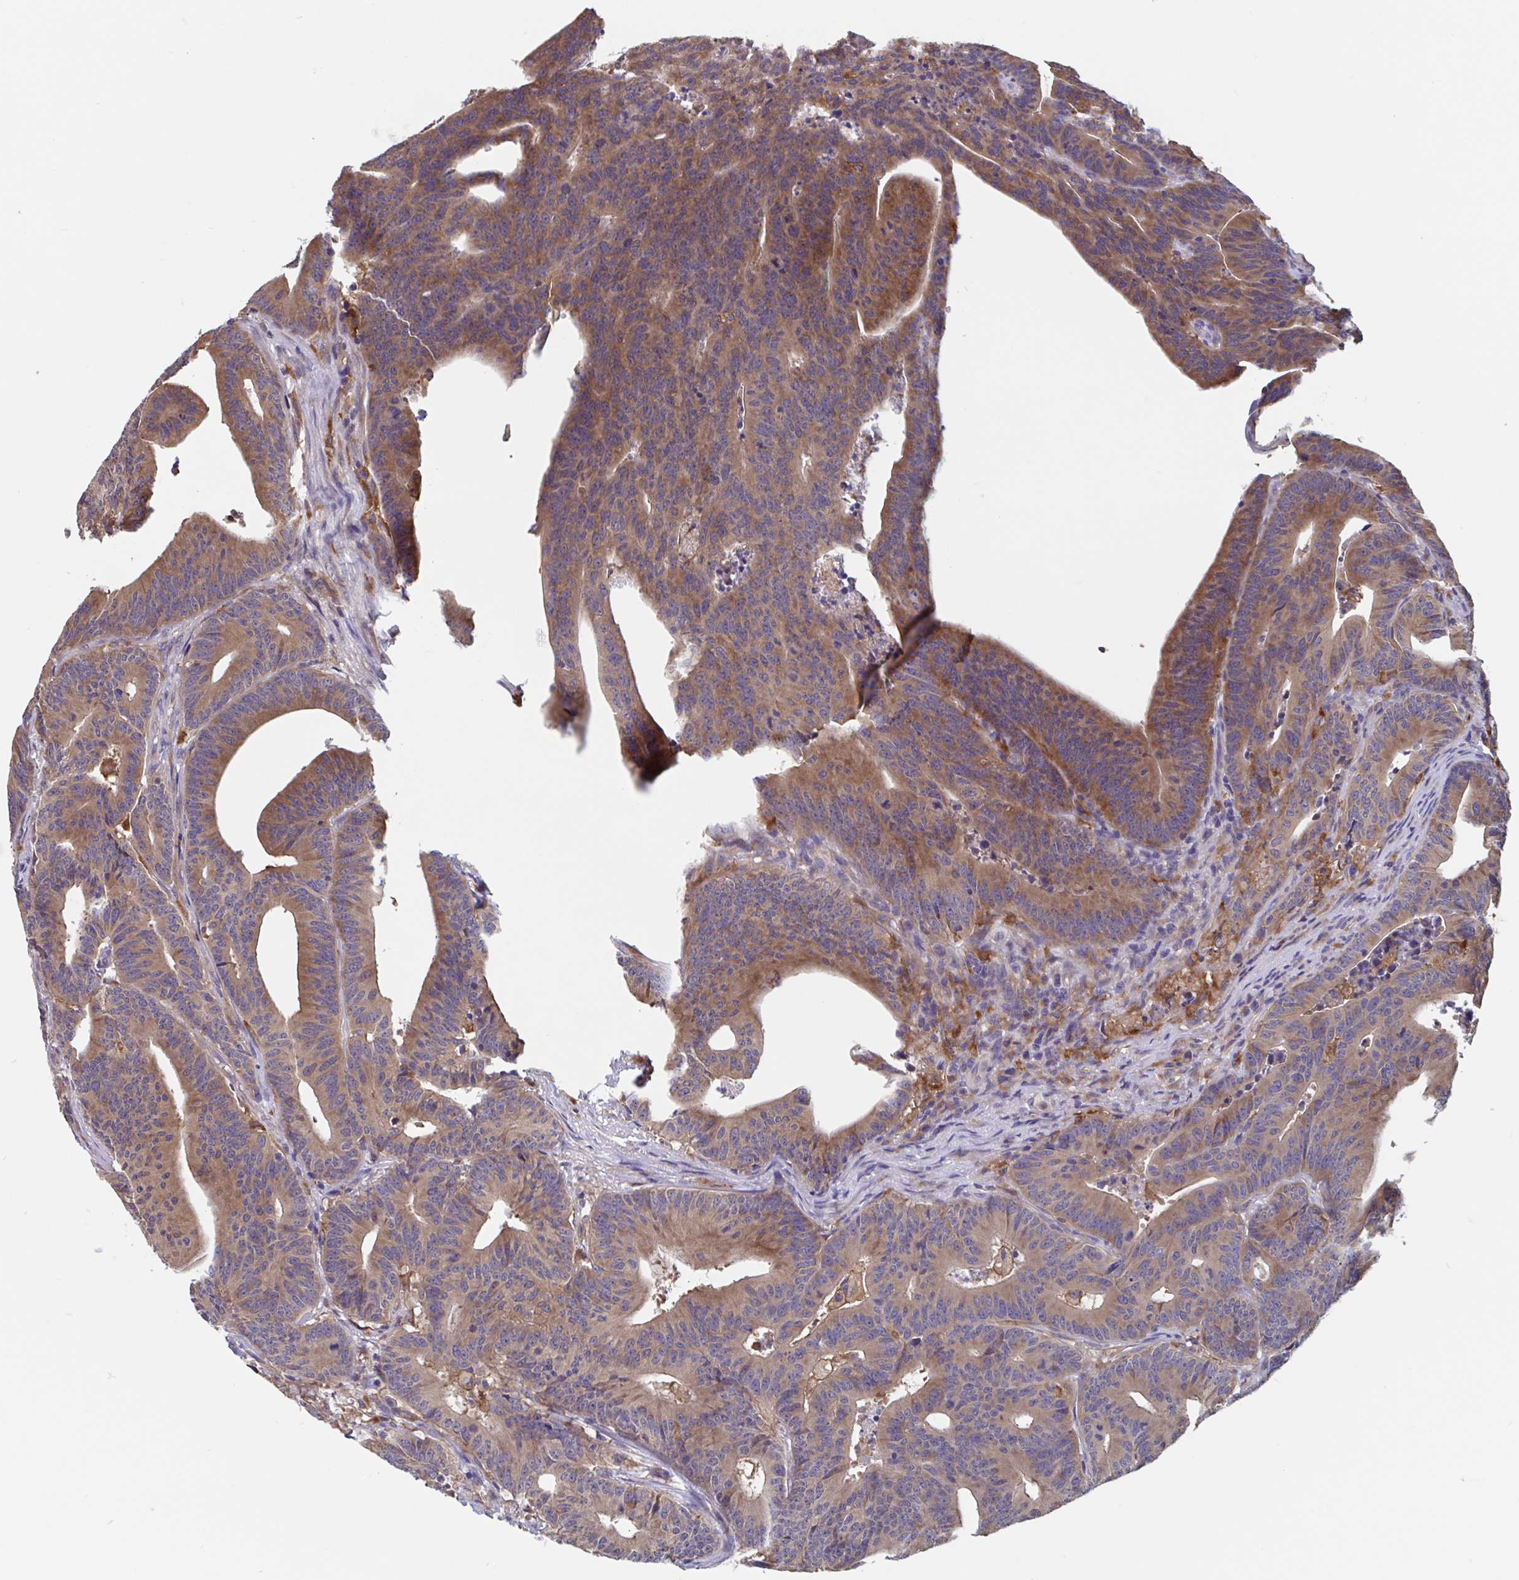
{"staining": {"intensity": "moderate", "quantity": ">75%", "location": "cytoplasmic/membranous"}, "tissue": "colorectal cancer", "cell_type": "Tumor cells", "image_type": "cancer", "snomed": [{"axis": "morphology", "description": "Adenocarcinoma, NOS"}, {"axis": "topography", "description": "Colon"}], "caption": "This is an image of immunohistochemistry staining of colorectal cancer, which shows moderate positivity in the cytoplasmic/membranous of tumor cells.", "gene": "SNX8", "patient": {"sex": "female", "age": 78}}